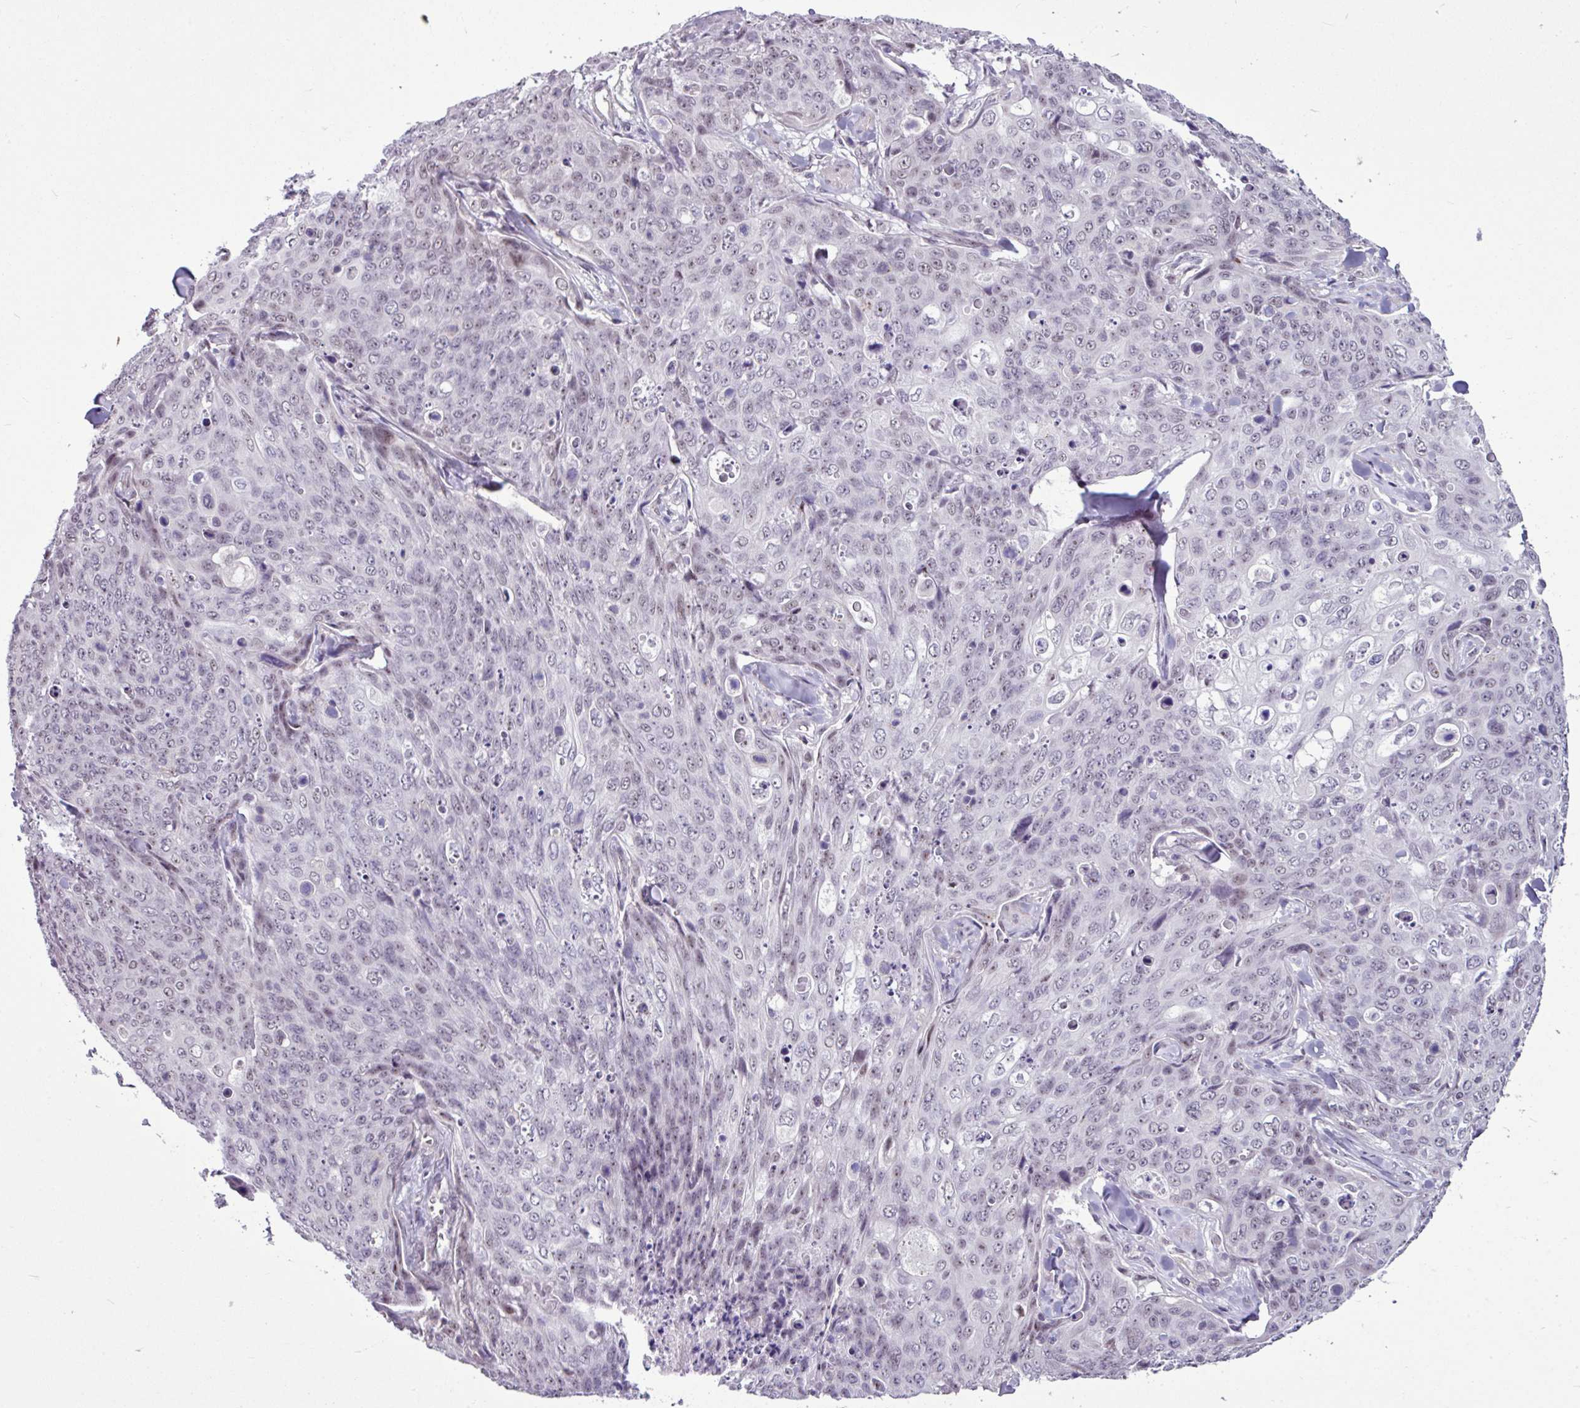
{"staining": {"intensity": "negative", "quantity": "none", "location": "none"}, "tissue": "skin cancer", "cell_type": "Tumor cells", "image_type": "cancer", "snomed": [{"axis": "morphology", "description": "Squamous cell carcinoma, NOS"}, {"axis": "topography", "description": "Skin"}, {"axis": "topography", "description": "Vulva"}], "caption": "A photomicrograph of skin cancer (squamous cell carcinoma) stained for a protein reveals no brown staining in tumor cells.", "gene": "UTP18", "patient": {"sex": "female", "age": 85}}